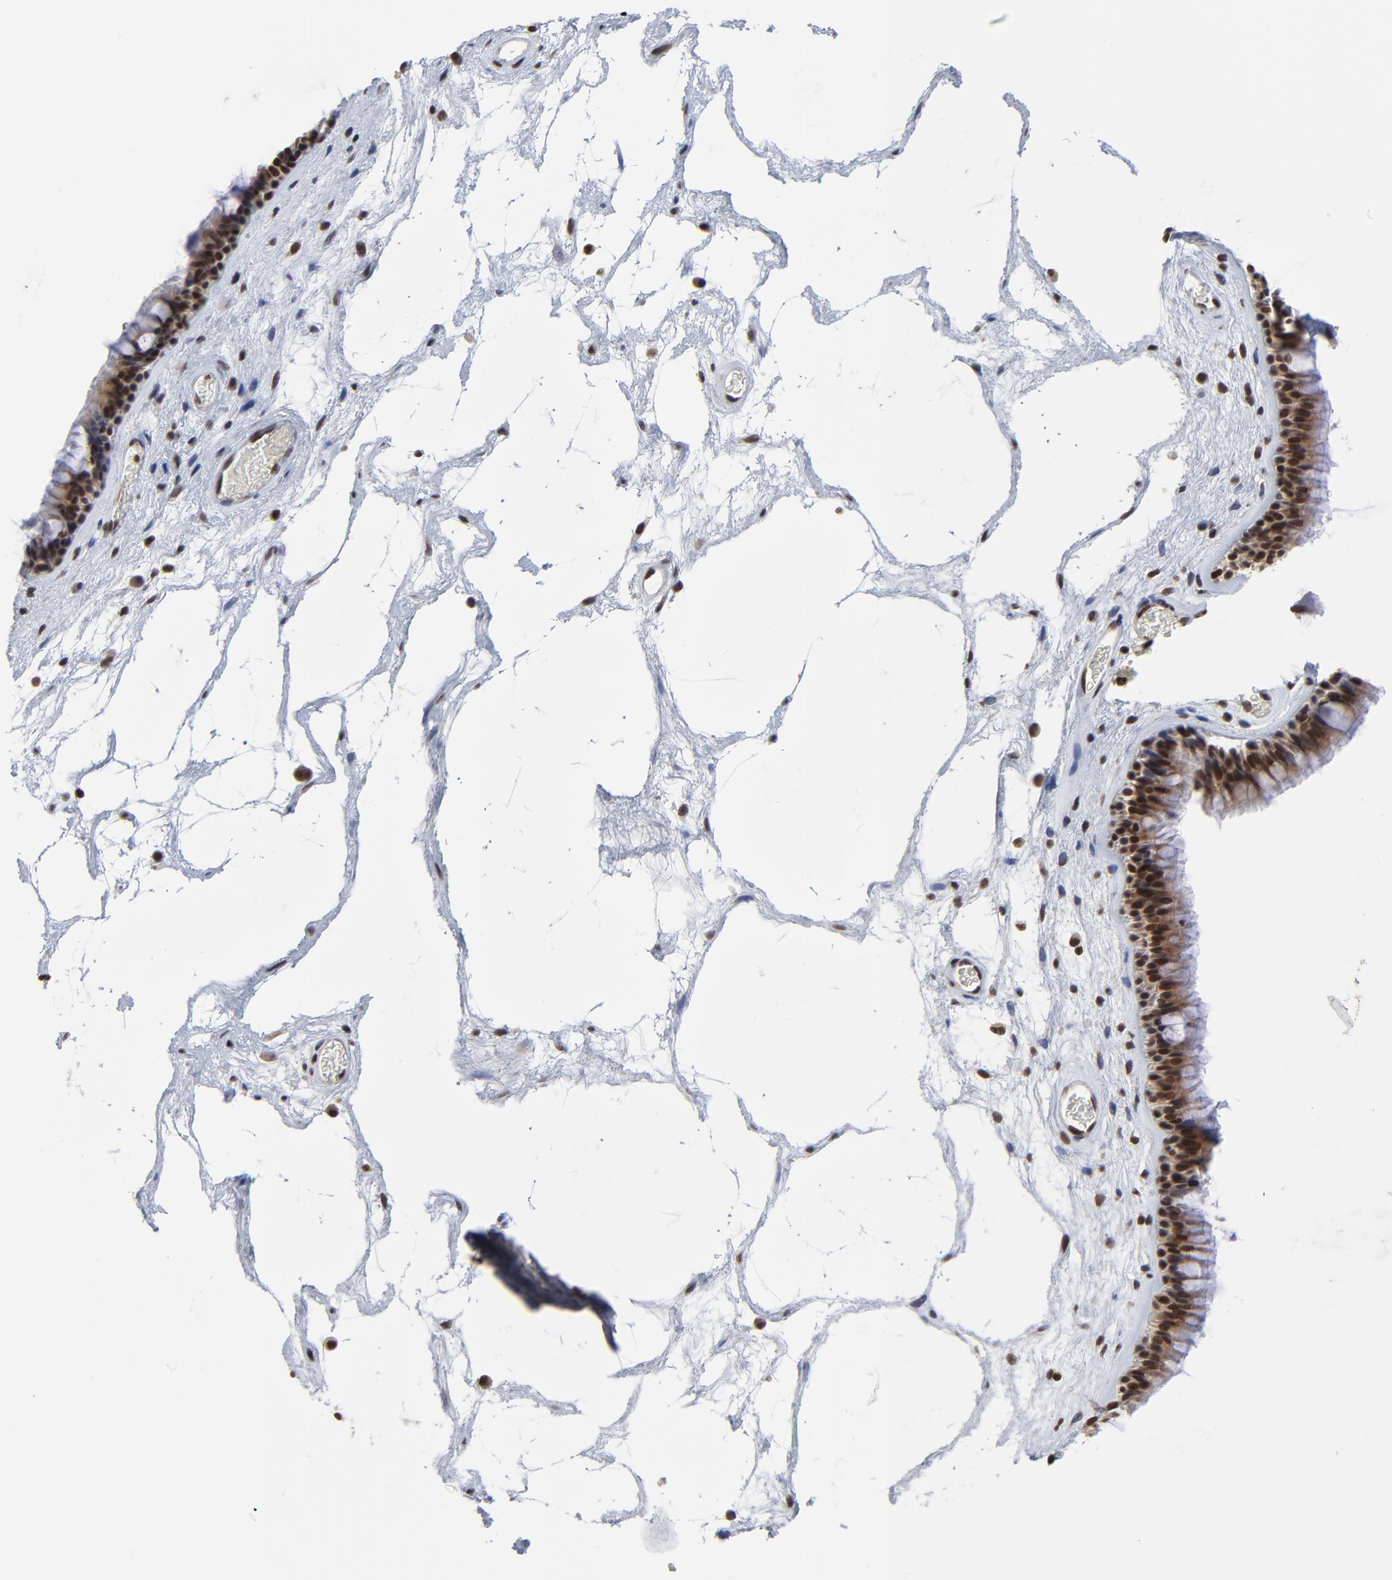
{"staining": {"intensity": "strong", "quantity": ">75%", "location": "nuclear"}, "tissue": "nasopharynx", "cell_type": "Respiratory epithelial cells", "image_type": "normal", "snomed": [{"axis": "morphology", "description": "Normal tissue, NOS"}, {"axis": "morphology", "description": "Inflammation, NOS"}, {"axis": "topography", "description": "Nasopharynx"}], "caption": "Immunohistochemistry (IHC) photomicrograph of normal nasopharynx: human nasopharynx stained using immunohistochemistry shows high levels of strong protein expression localized specifically in the nuclear of respiratory epithelial cells, appearing as a nuclear brown color.", "gene": "ZNF777", "patient": {"sex": "male", "age": 48}}